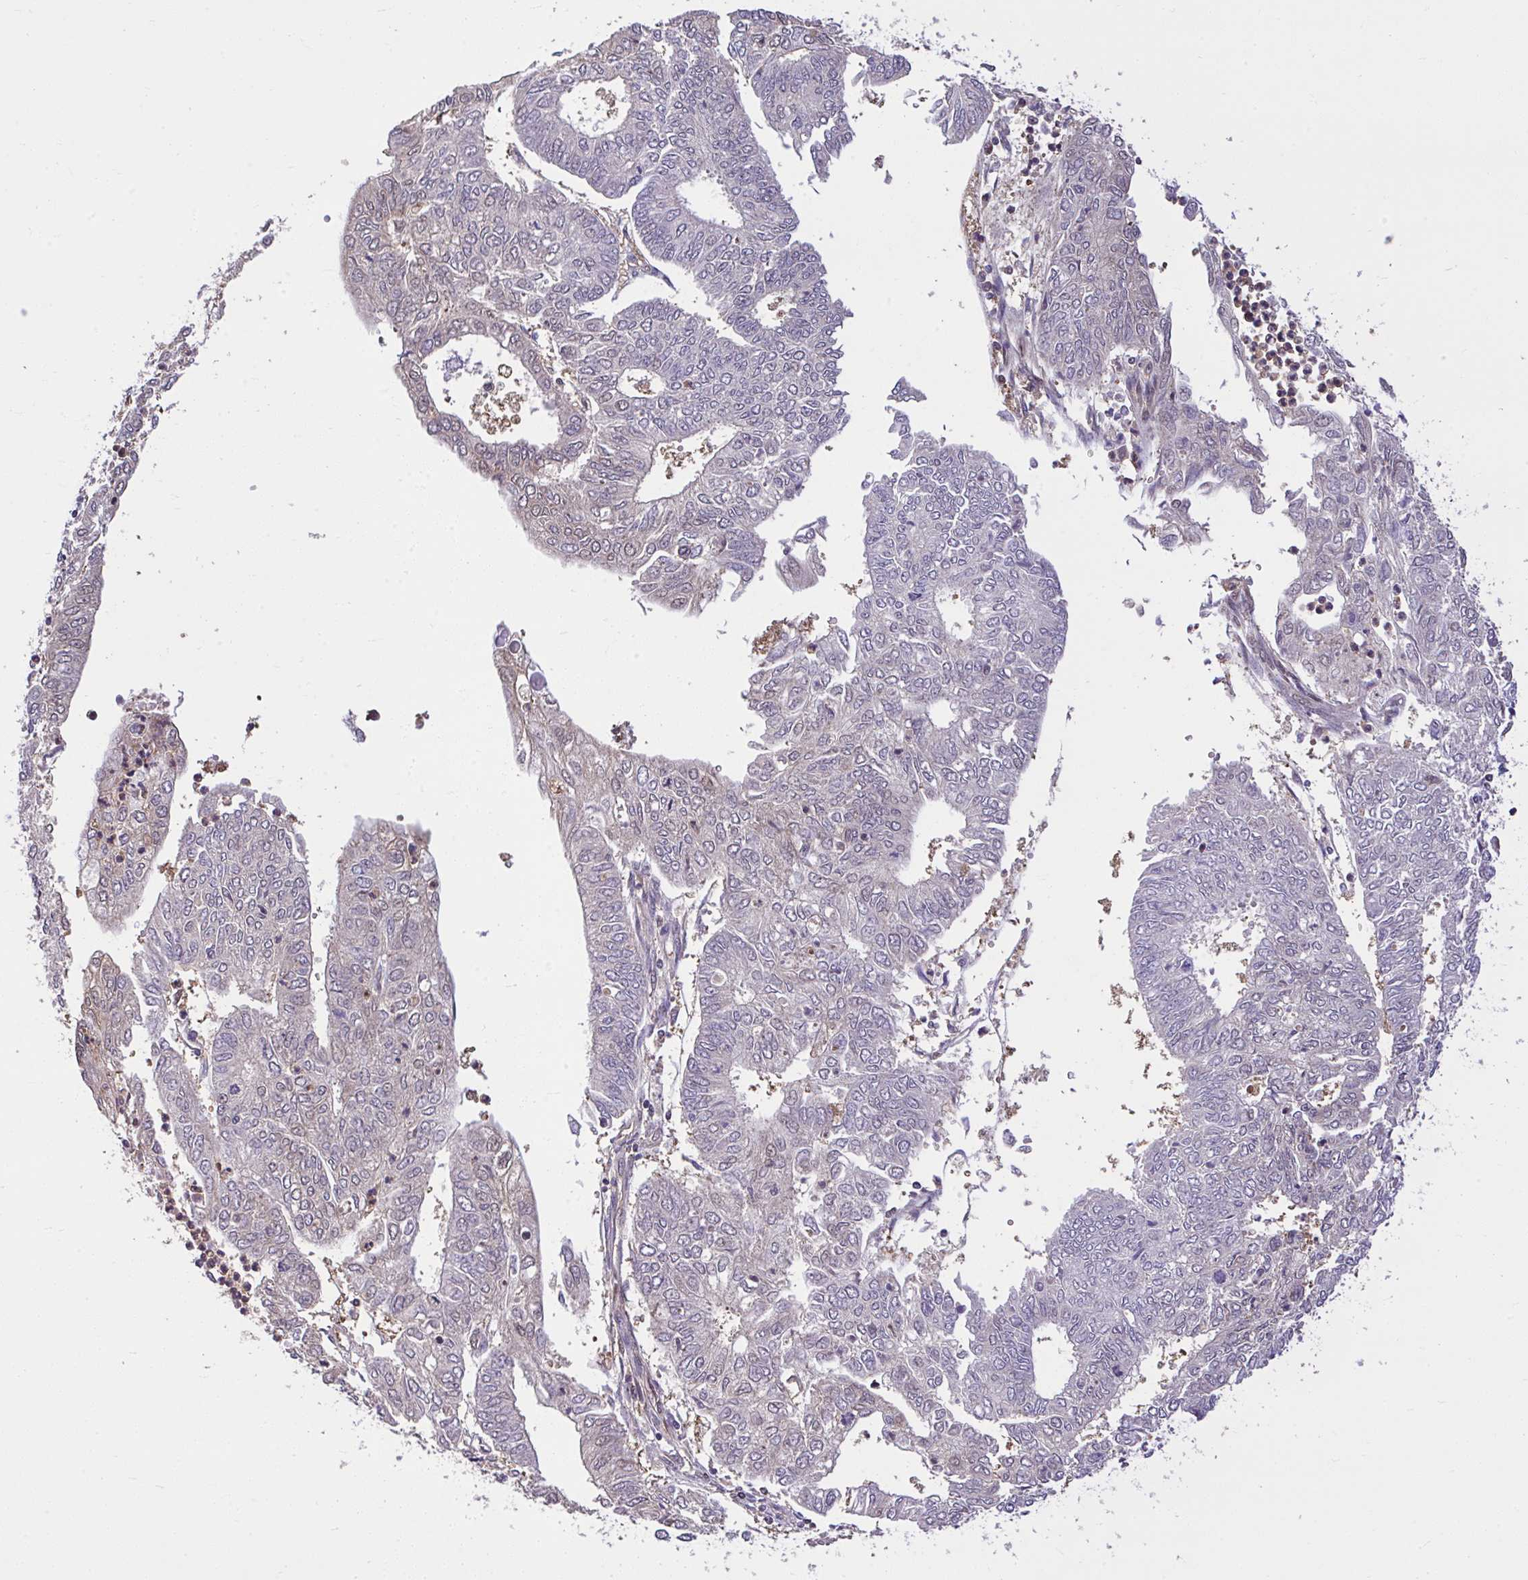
{"staining": {"intensity": "negative", "quantity": "none", "location": "none"}, "tissue": "endometrial cancer", "cell_type": "Tumor cells", "image_type": "cancer", "snomed": [{"axis": "morphology", "description": "Adenocarcinoma, NOS"}, {"axis": "topography", "description": "Endometrium"}], "caption": "IHC of human endometrial cancer (adenocarcinoma) exhibits no expression in tumor cells.", "gene": "GLIS3", "patient": {"sex": "female", "age": 68}}